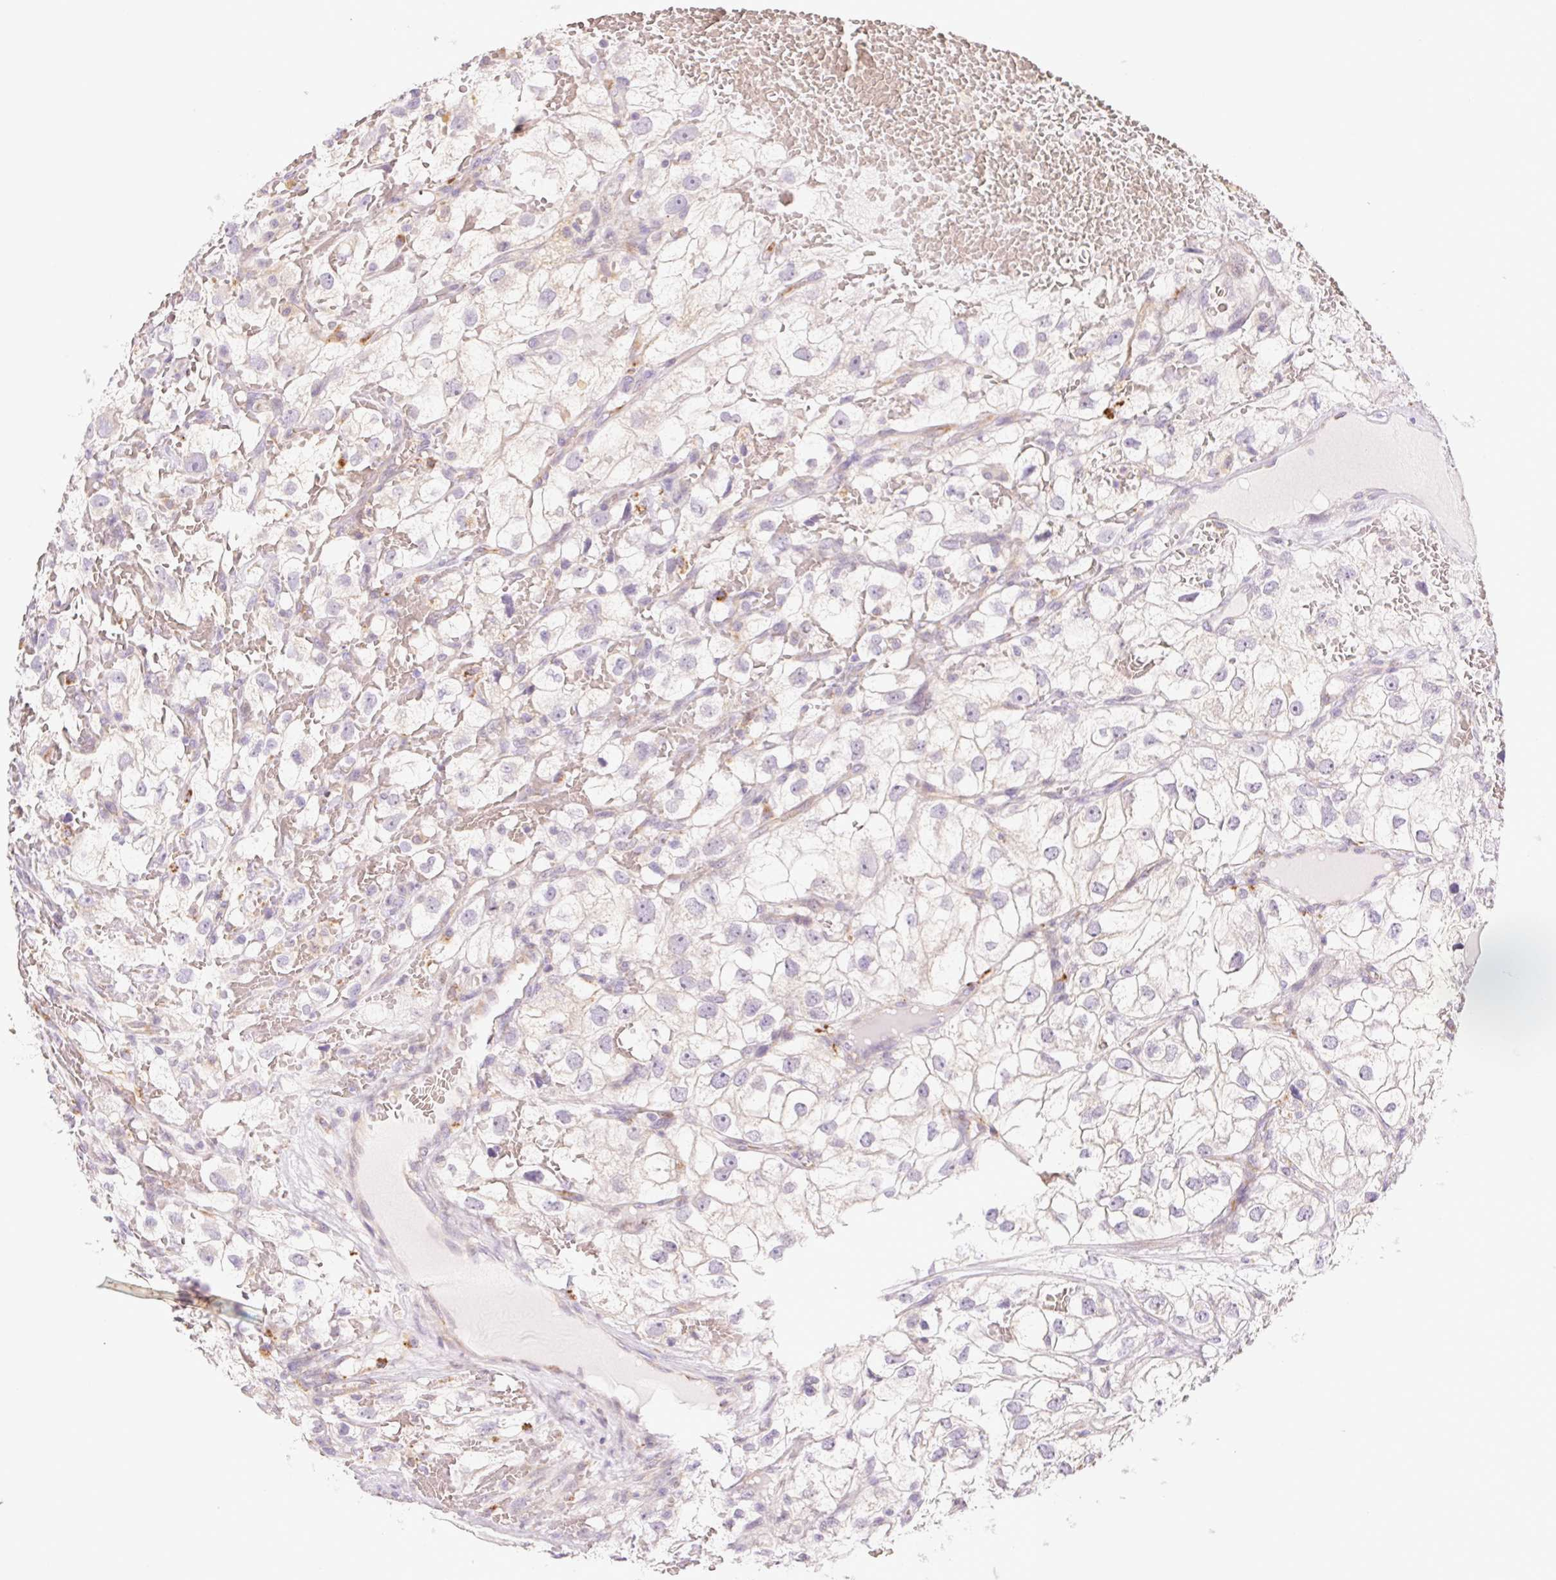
{"staining": {"intensity": "negative", "quantity": "none", "location": "none"}, "tissue": "renal cancer", "cell_type": "Tumor cells", "image_type": "cancer", "snomed": [{"axis": "morphology", "description": "Adenocarcinoma, NOS"}, {"axis": "topography", "description": "Kidney"}], "caption": "Micrograph shows no significant protein positivity in tumor cells of renal cancer (adenocarcinoma).", "gene": "IGFL3", "patient": {"sex": "male", "age": 59}}